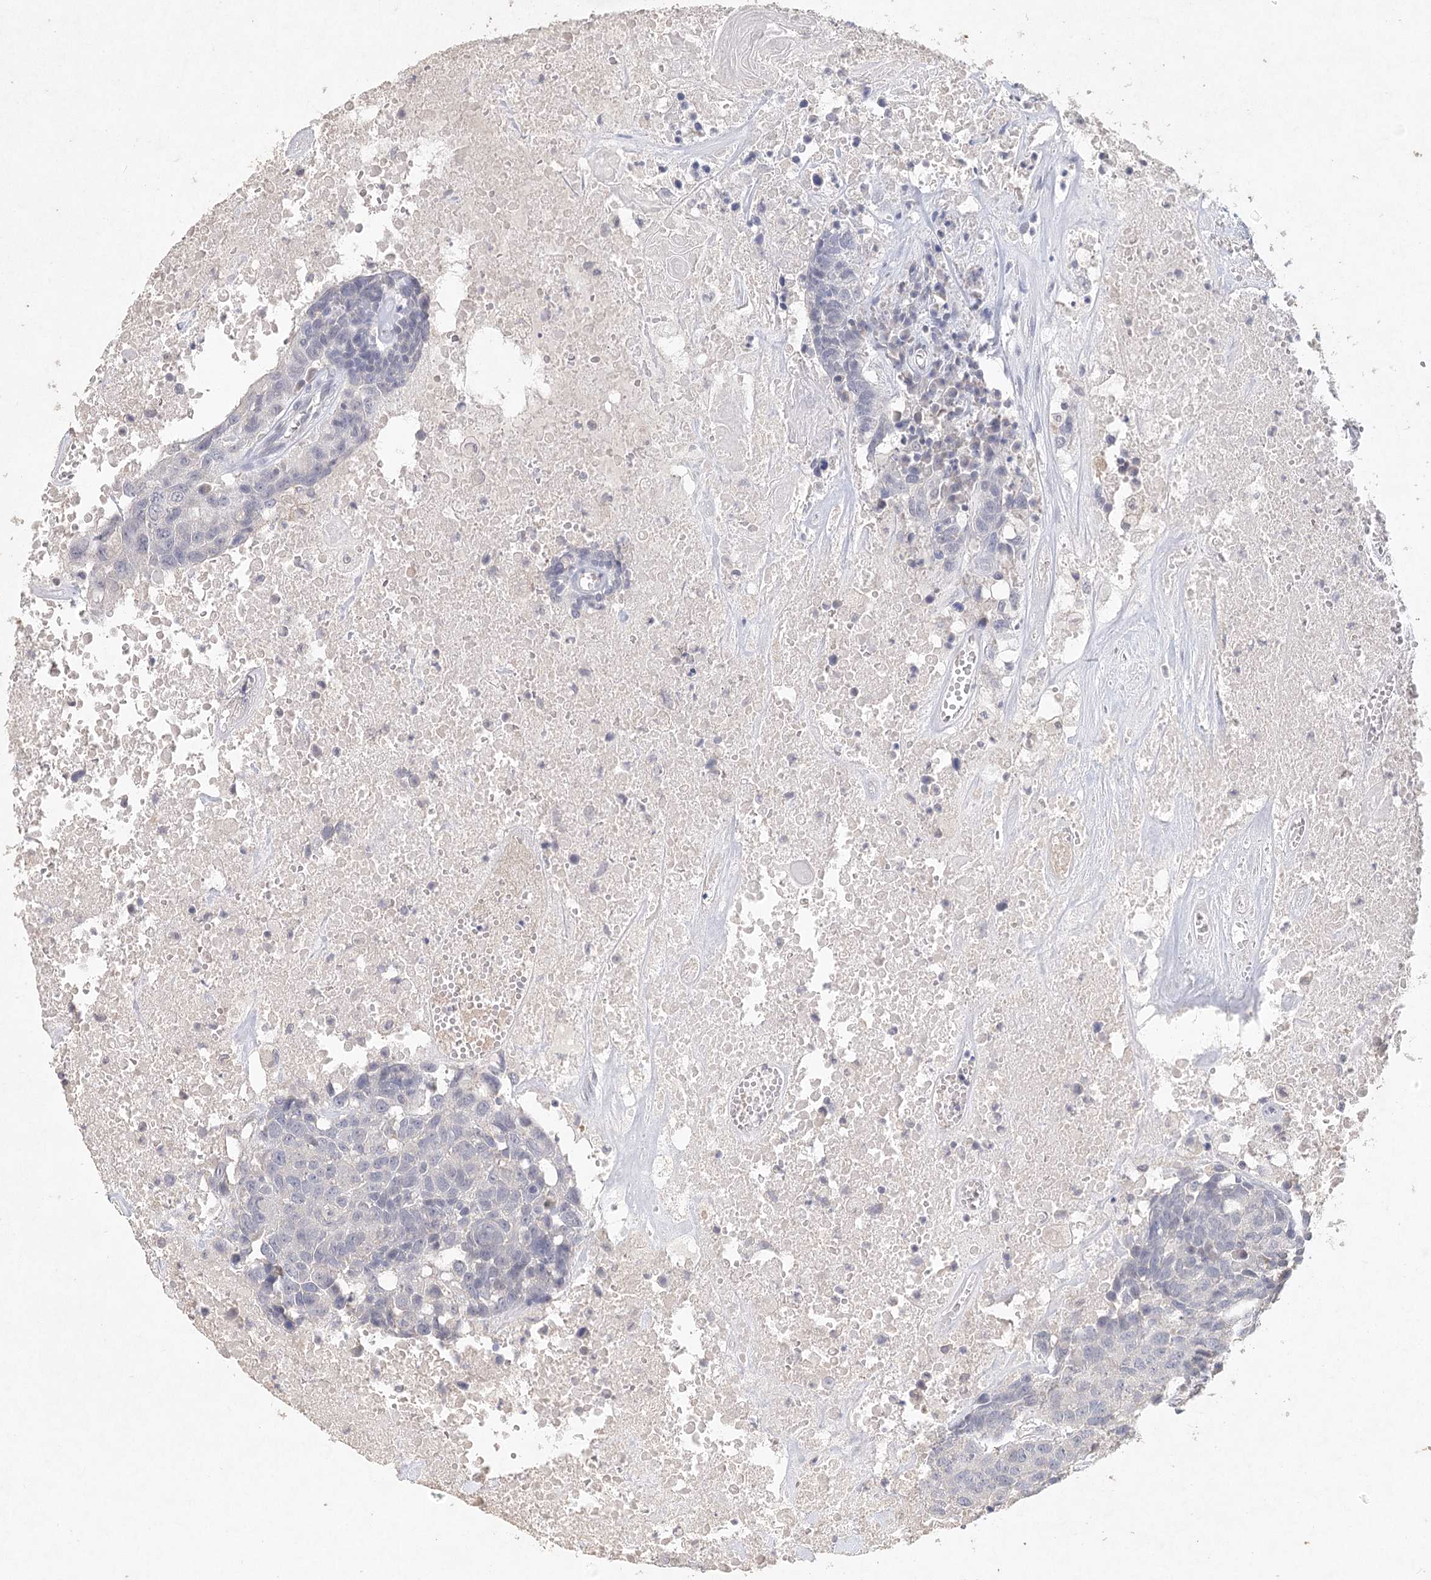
{"staining": {"intensity": "negative", "quantity": "none", "location": "none"}, "tissue": "head and neck cancer", "cell_type": "Tumor cells", "image_type": "cancer", "snomed": [{"axis": "morphology", "description": "Squamous cell carcinoma, NOS"}, {"axis": "topography", "description": "Head-Neck"}], "caption": "Tumor cells are negative for protein expression in human squamous cell carcinoma (head and neck).", "gene": "ARSI", "patient": {"sex": "male", "age": 66}}